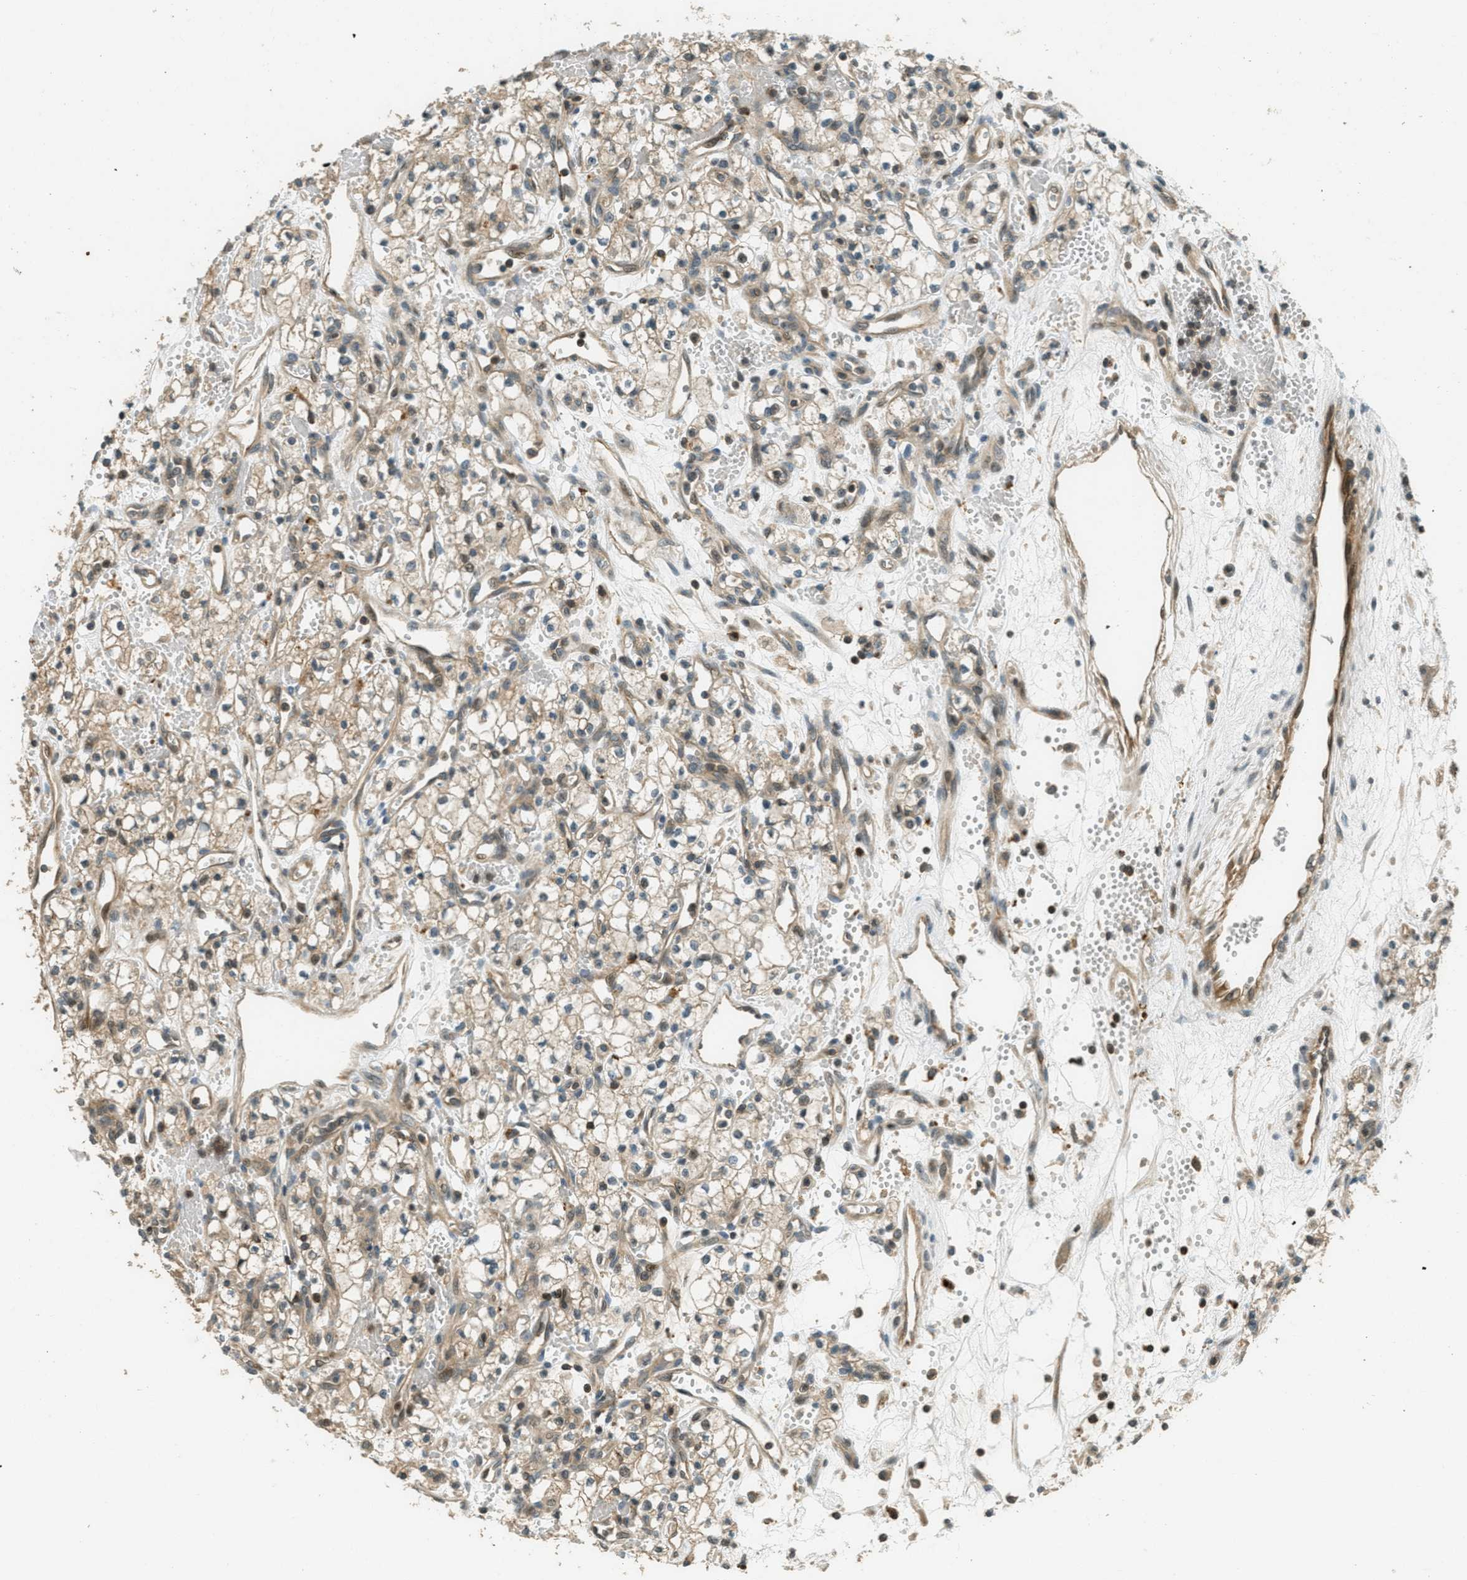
{"staining": {"intensity": "weak", "quantity": ">75%", "location": "cytoplasmic/membranous"}, "tissue": "renal cancer", "cell_type": "Tumor cells", "image_type": "cancer", "snomed": [{"axis": "morphology", "description": "Adenocarcinoma, NOS"}, {"axis": "topography", "description": "Kidney"}], "caption": "The image reveals immunohistochemical staining of adenocarcinoma (renal). There is weak cytoplasmic/membranous positivity is appreciated in approximately >75% of tumor cells. Using DAB (3,3'-diaminobenzidine) (brown) and hematoxylin (blue) stains, captured at high magnification using brightfield microscopy.", "gene": "PTPN23", "patient": {"sex": "male", "age": 59}}